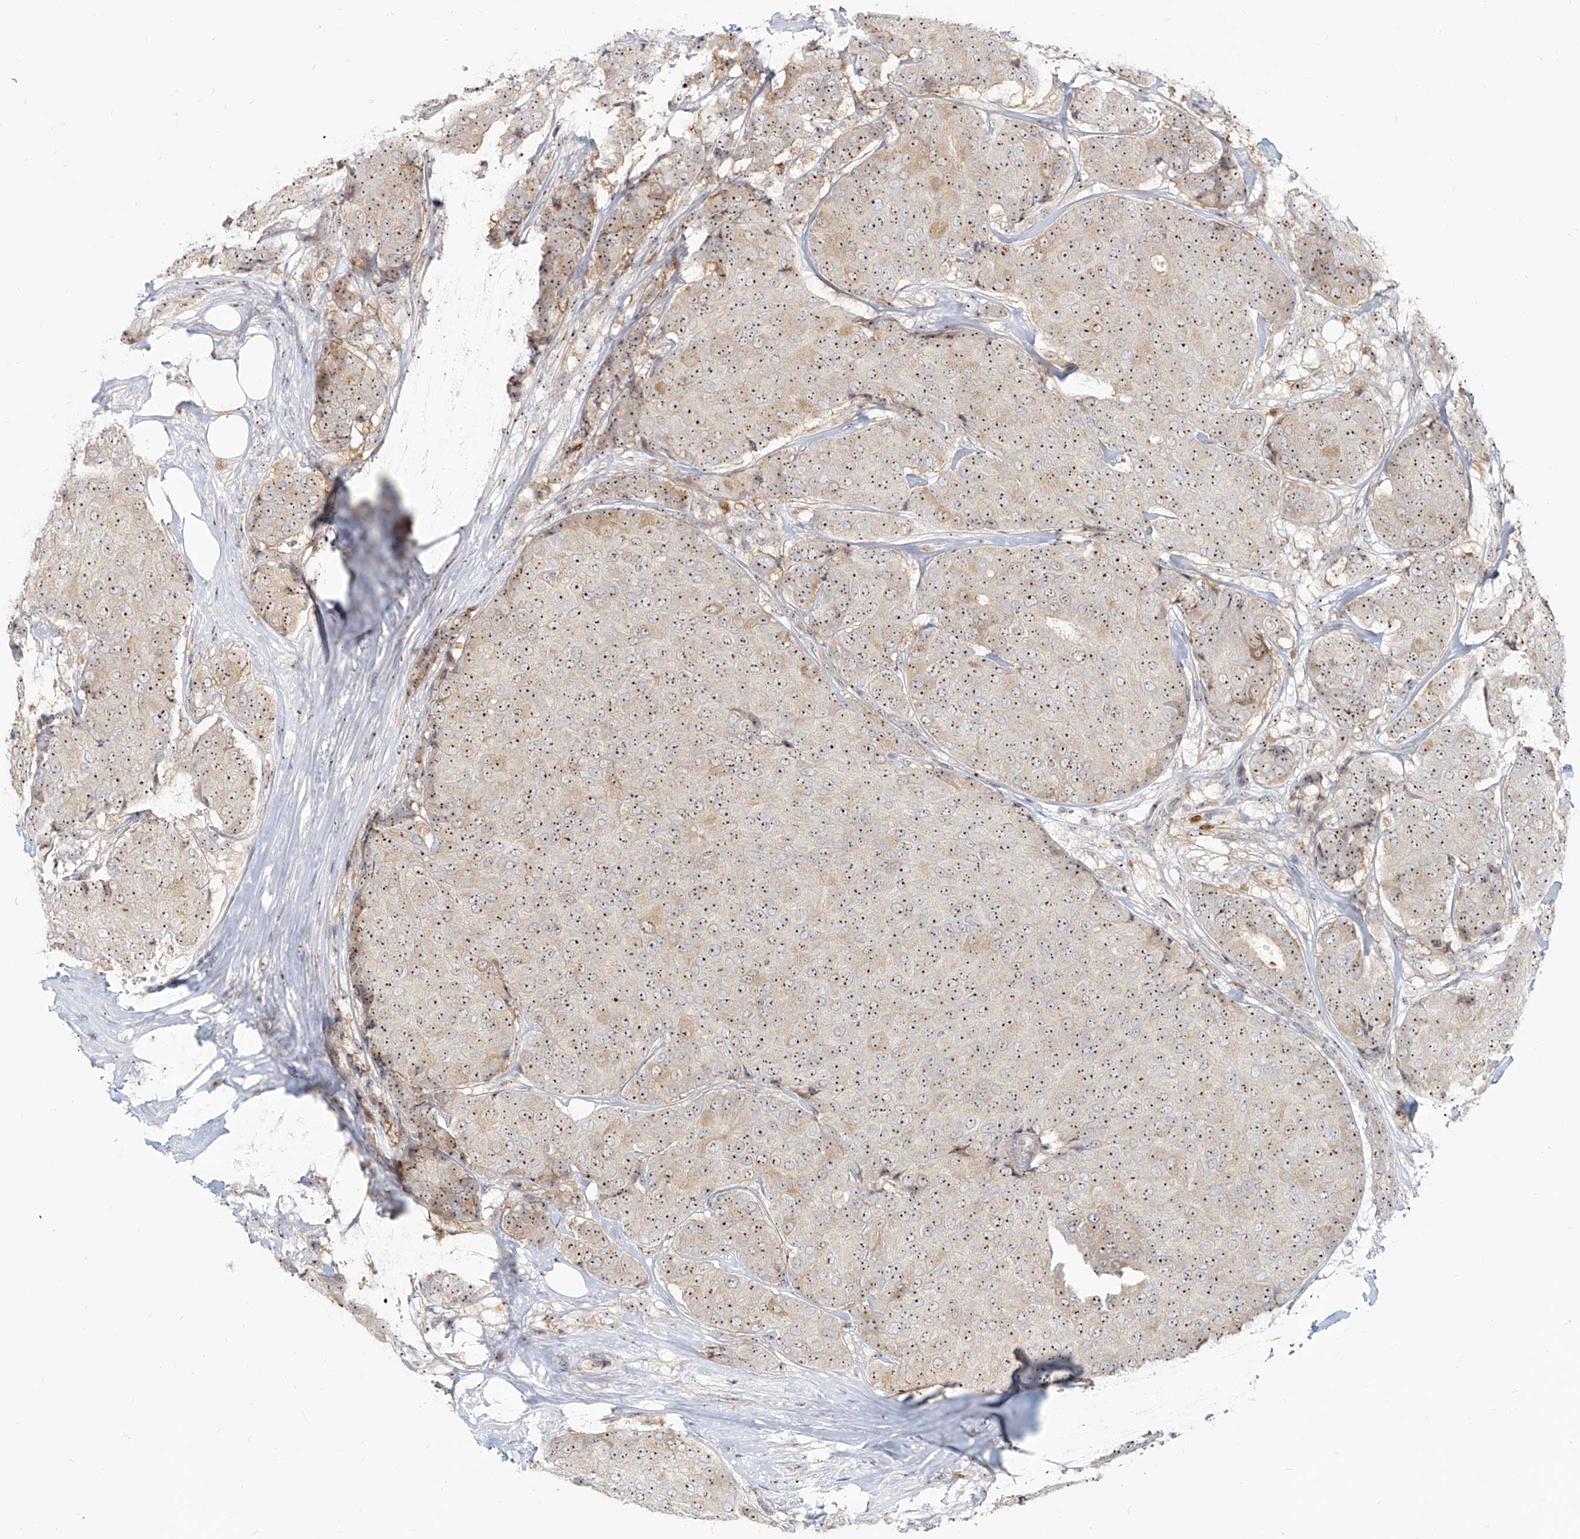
{"staining": {"intensity": "moderate", "quantity": ">75%", "location": "nuclear"}, "tissue": "breast cancer", "cell_type": "Tumor cells", "image_type": "cancer", "snomed": [{"axis": "morphology", "description": "Duct carcinoma"}, {"axis": "topography", "description": "Breast"}], "caption": "A medium amount of moderate nuclear staining is present in about >75% of tumor cells in breast intraductal carcinoma tissue.", "gene": "BYSL", "patient": {"sex": "female", "age": 75}}